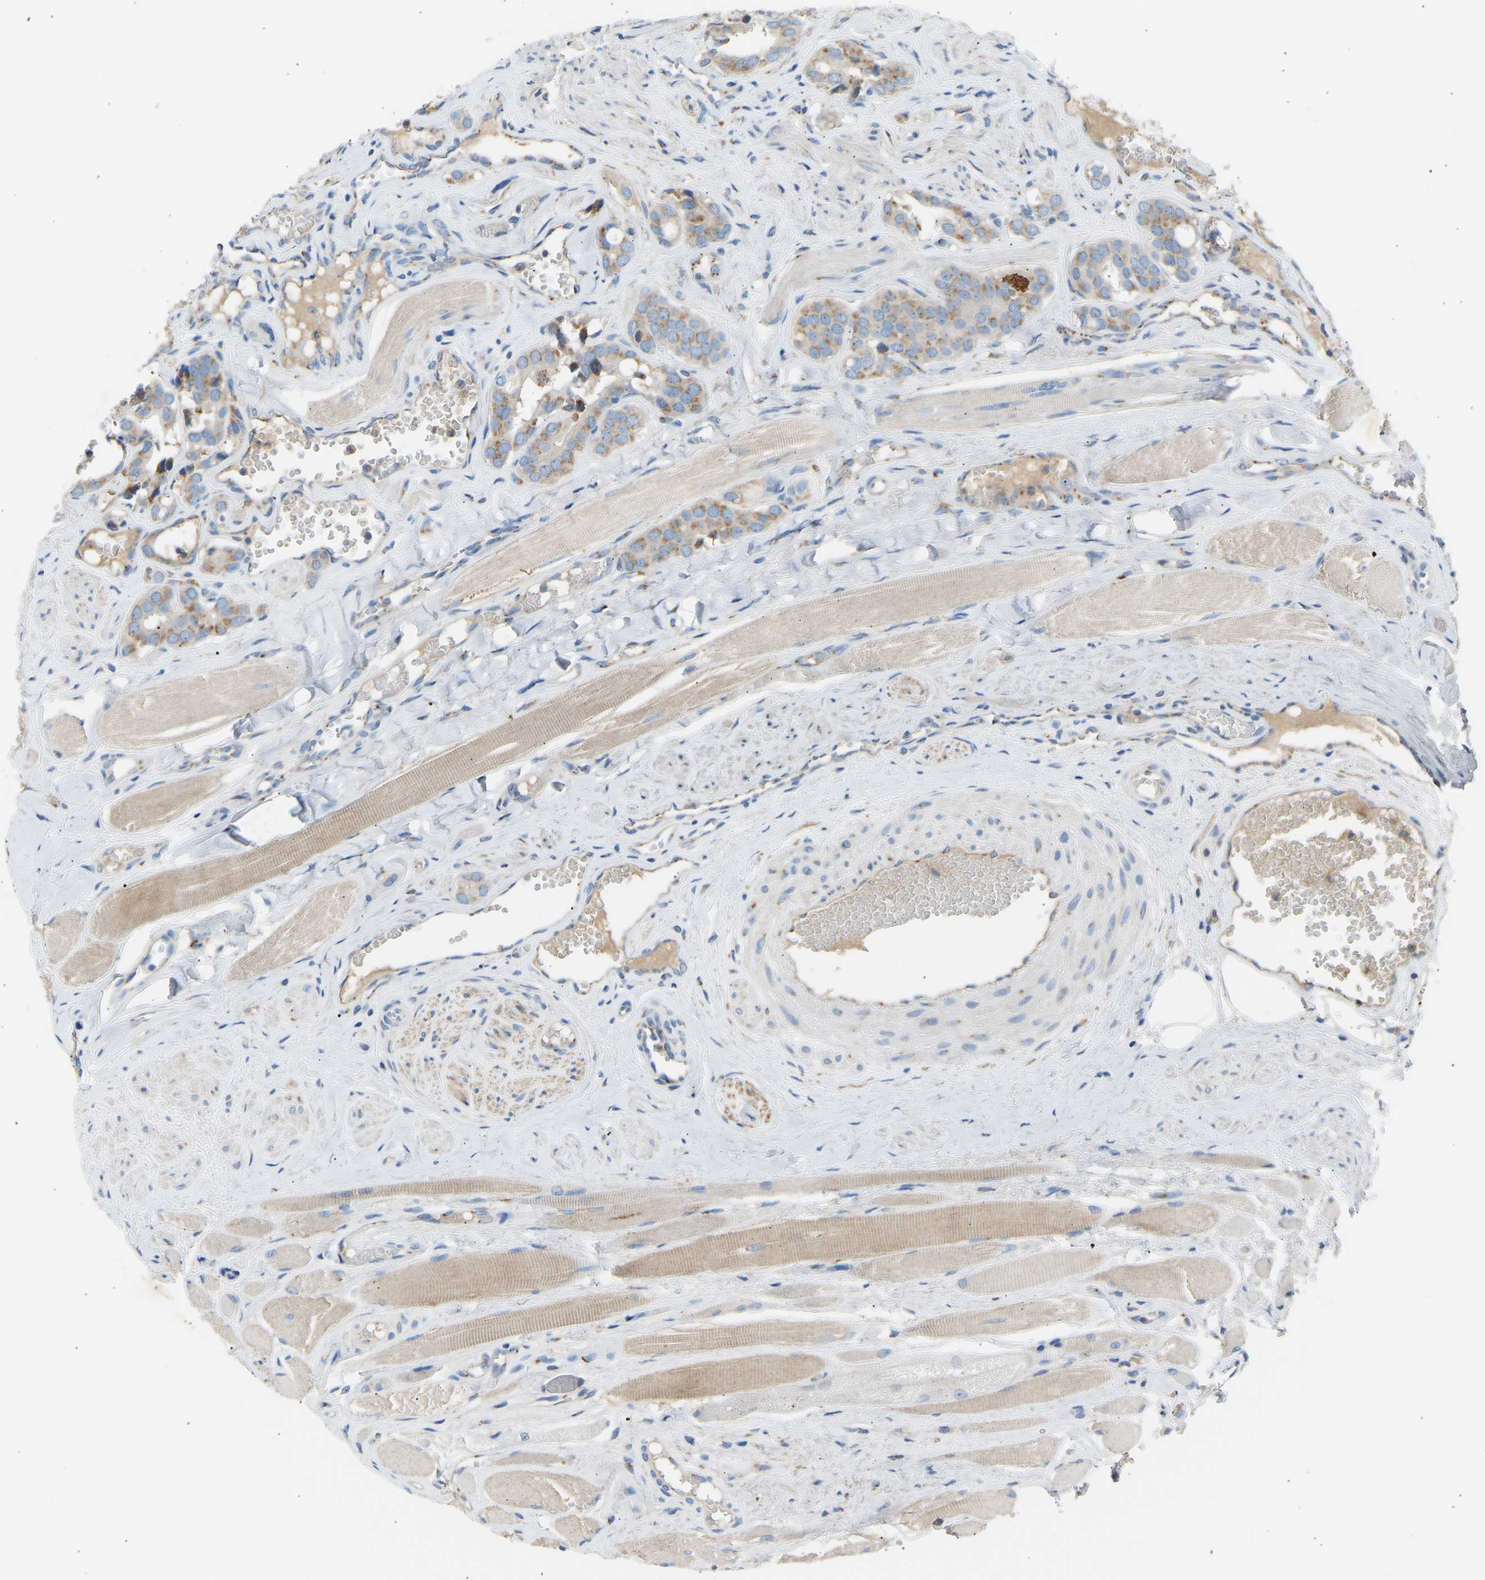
{"staining": {"intensity": "weak", "quantity": ">75%", "location": "cytoplasmic/membranous"}, "tissue": "prostate cancer", "cell_type": "Tumor cells", "image_type": "cancer", "snomed": [{"axis": "morphology", "description": "Adenocarcinoma, High grade"}, {"axis": "topography", "description": "Prostate"}], "caption": "Immunohistochemistry (IHC) histopathology image of prostate cancer stained for a protein (brown), which shows low levels of weak cytoplasmic/membranous positivity in approximately >75% of tumor cells.", "gene": "CYREN", "patient": {"sex": "male", "age": 52}}